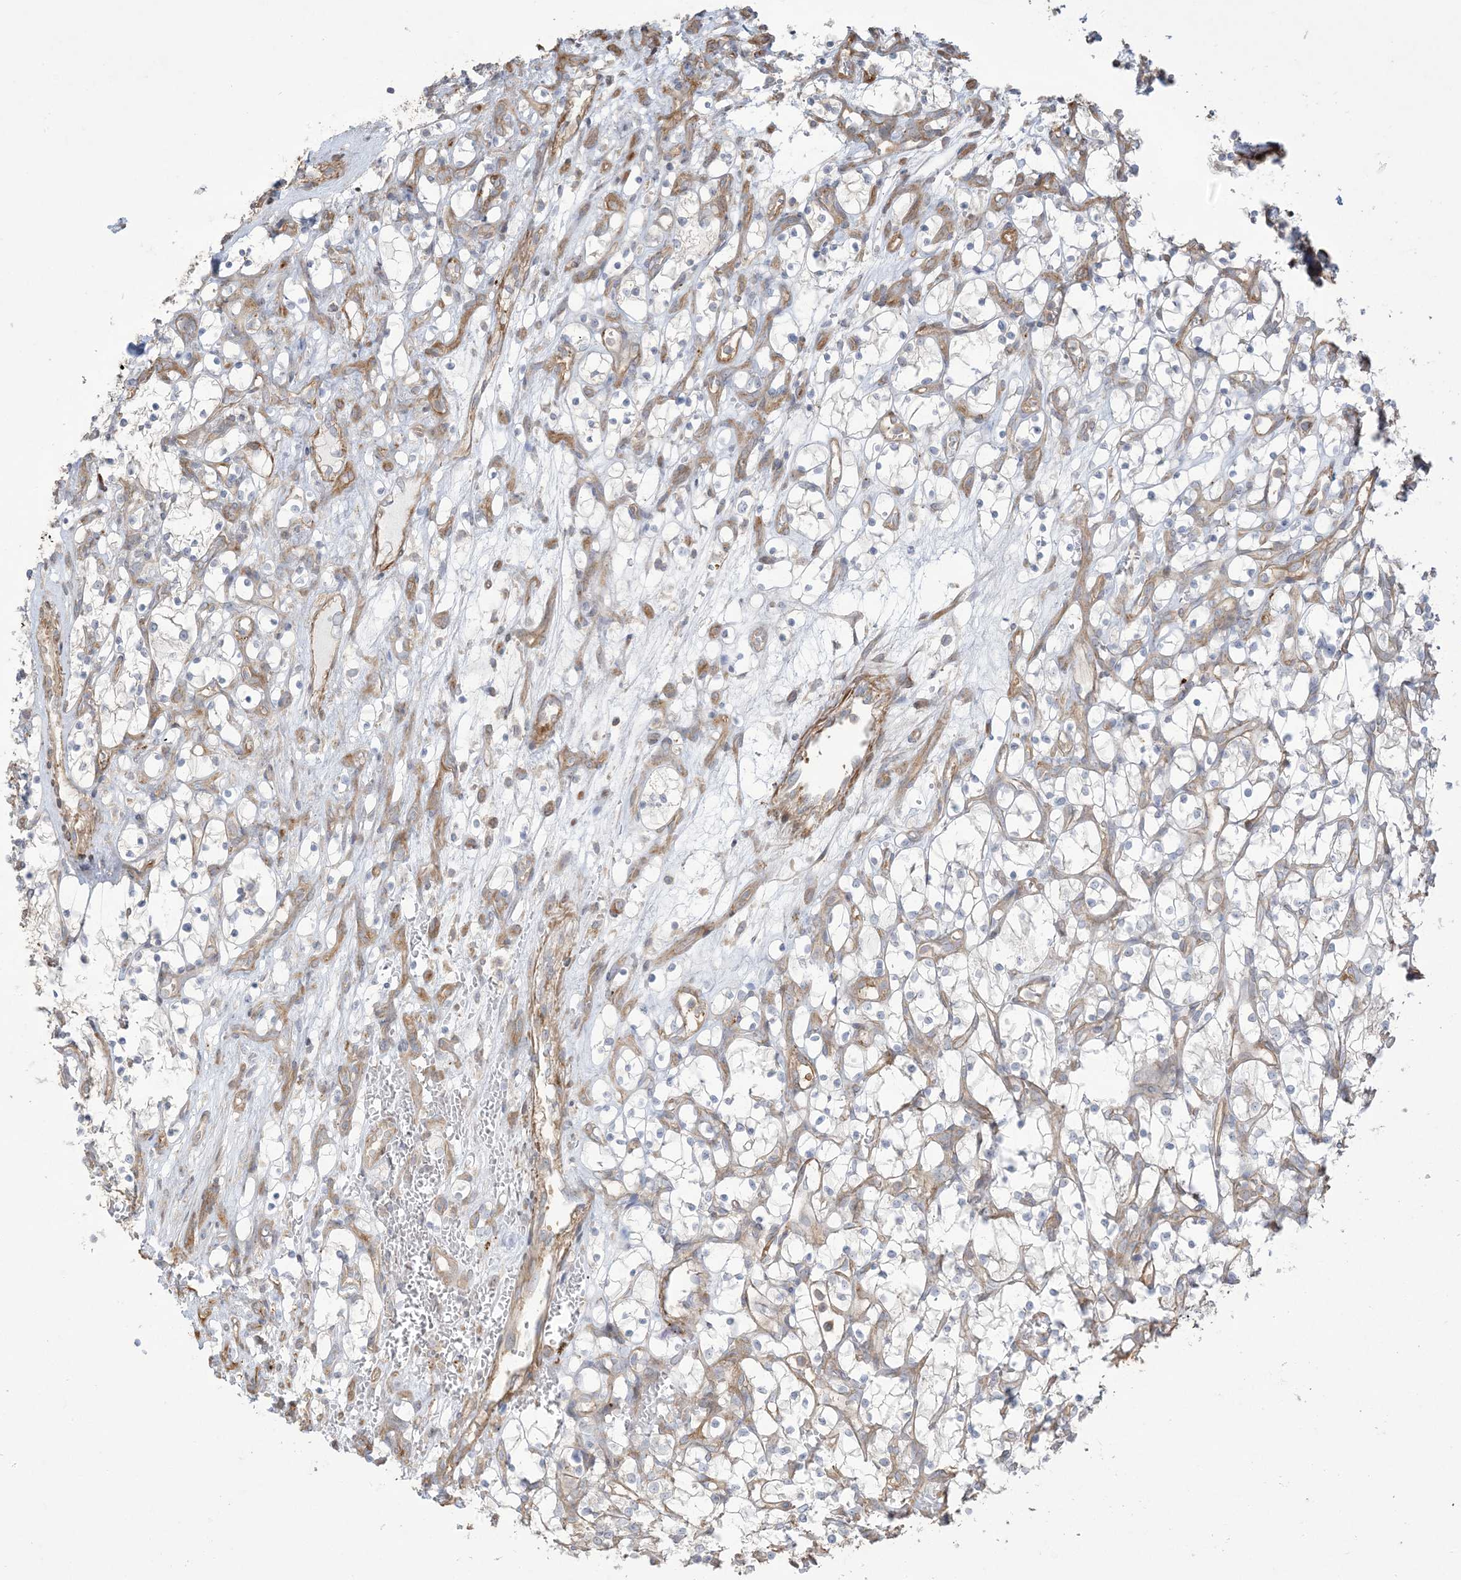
{"staining": {"intensity": "negative", "quantity": "none", "location": "none"}, "tissue": "renal cancer", "cell_type": "Tumor cells", "image_type": "cancer", "snomed": [{"axis": "morphology", "description": "Adenocarcinoma, NOS"}, {"axis": "topography", "description": "Kidney"}], "caption": "Tumor cells are negative for brown protein staining in renal cancer (adenocarcinoma). The staining is performed using DAB (3,3'-diaminobenzidine) brown chromogen with nuclei counter-stained in using hematoxylin.", "gene": "KLHL18", "patient": {"sex": "female", "age": 69}}